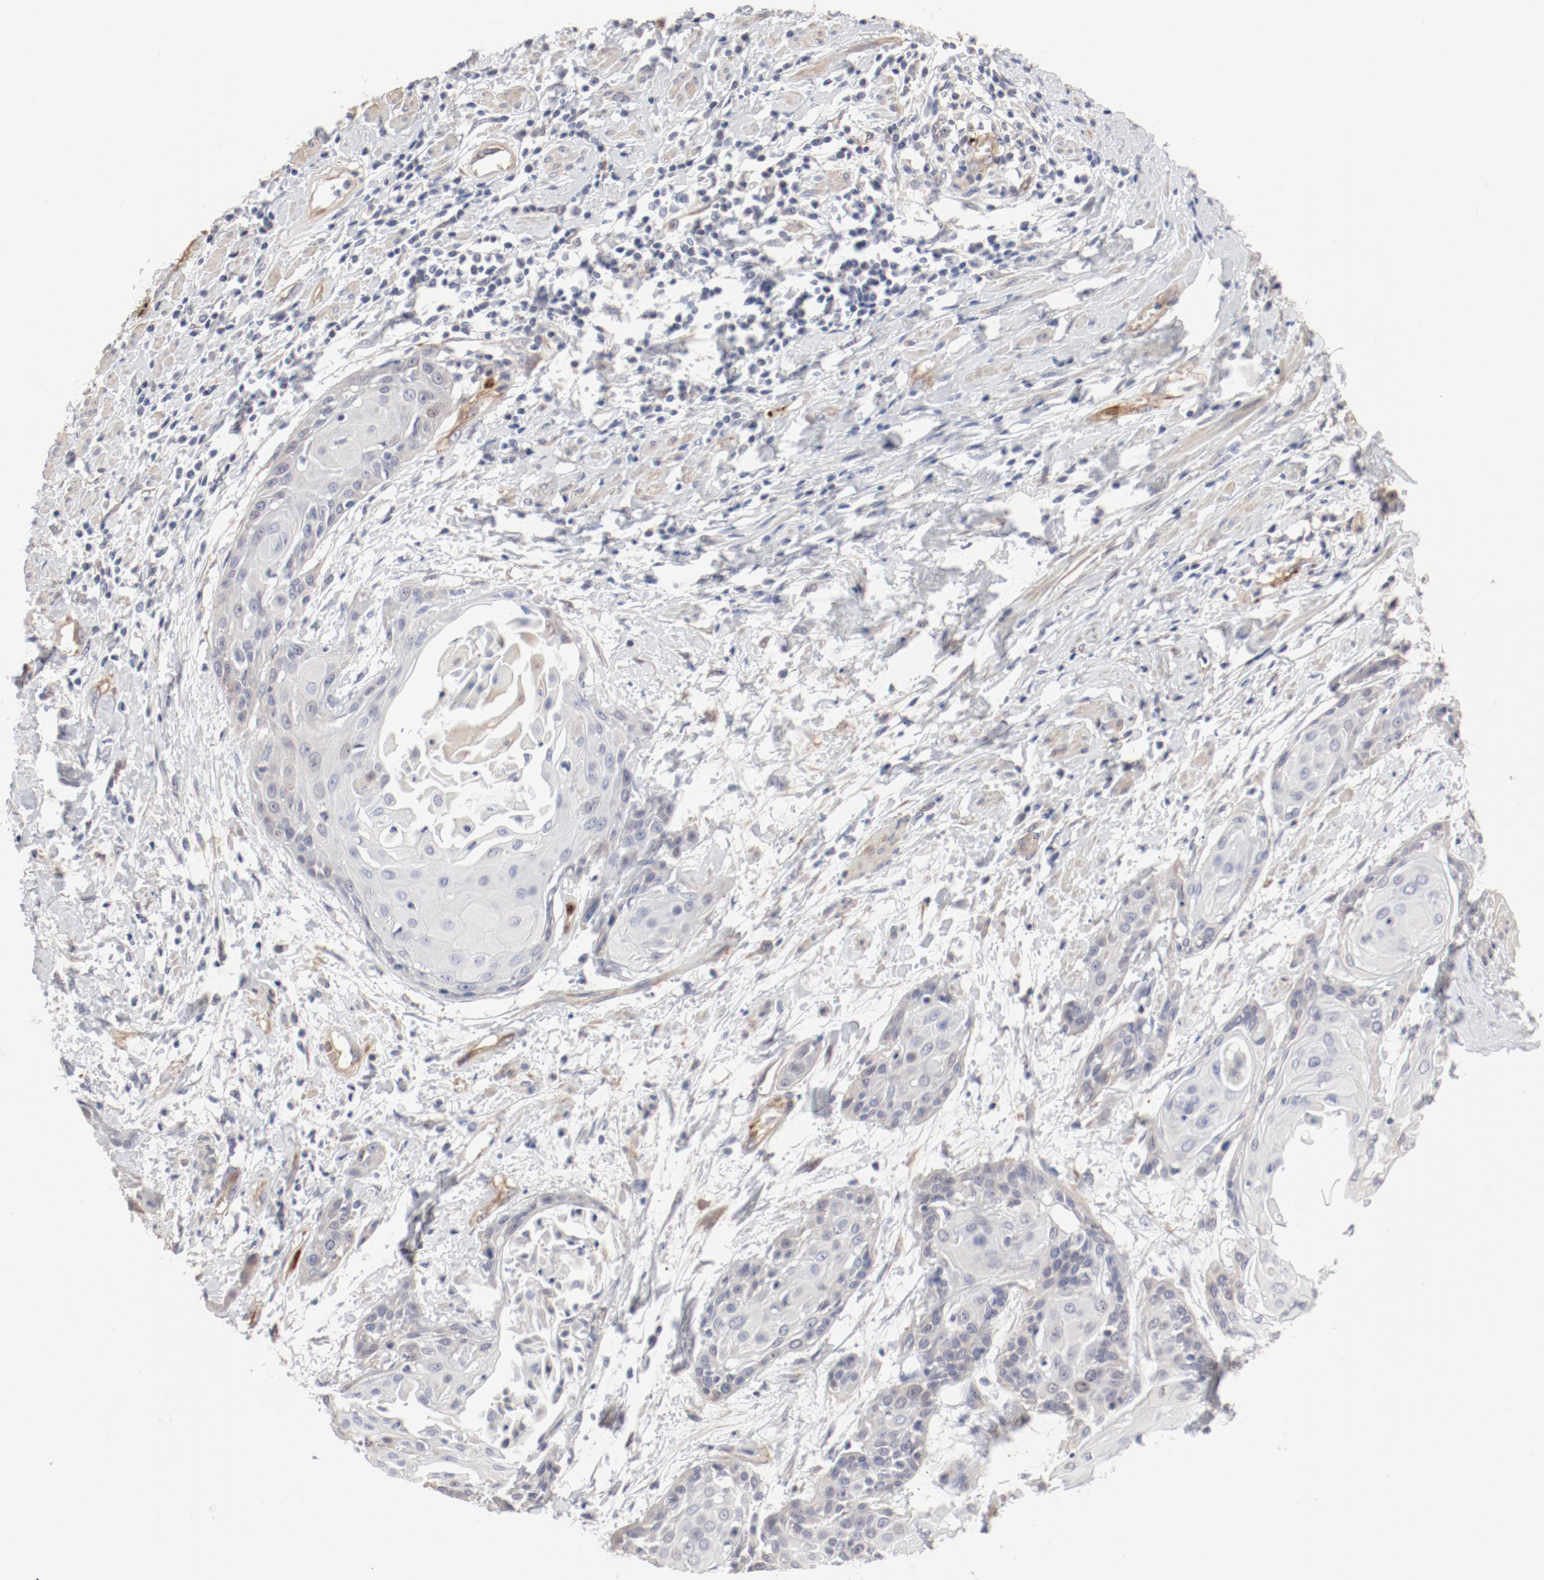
{"staining": {"intensity": "negative", "quantity": "none", "location": "none"}, "tissue": "cervical cancer", "cell_type": "Tumor cells", "image_type": "cancer", "snomed": [{"axis": "morphology", "description": "Squamous cell carcinoma, NOS"}, {"axis": "topography", "description": "Cervix"}], "caption": "Protein analysis of cervical squamous cell carcinoma displays no significant positivity in tumor cells.", "gene": "MAGED4", "patient": {"sex": "female", "age": 57}}